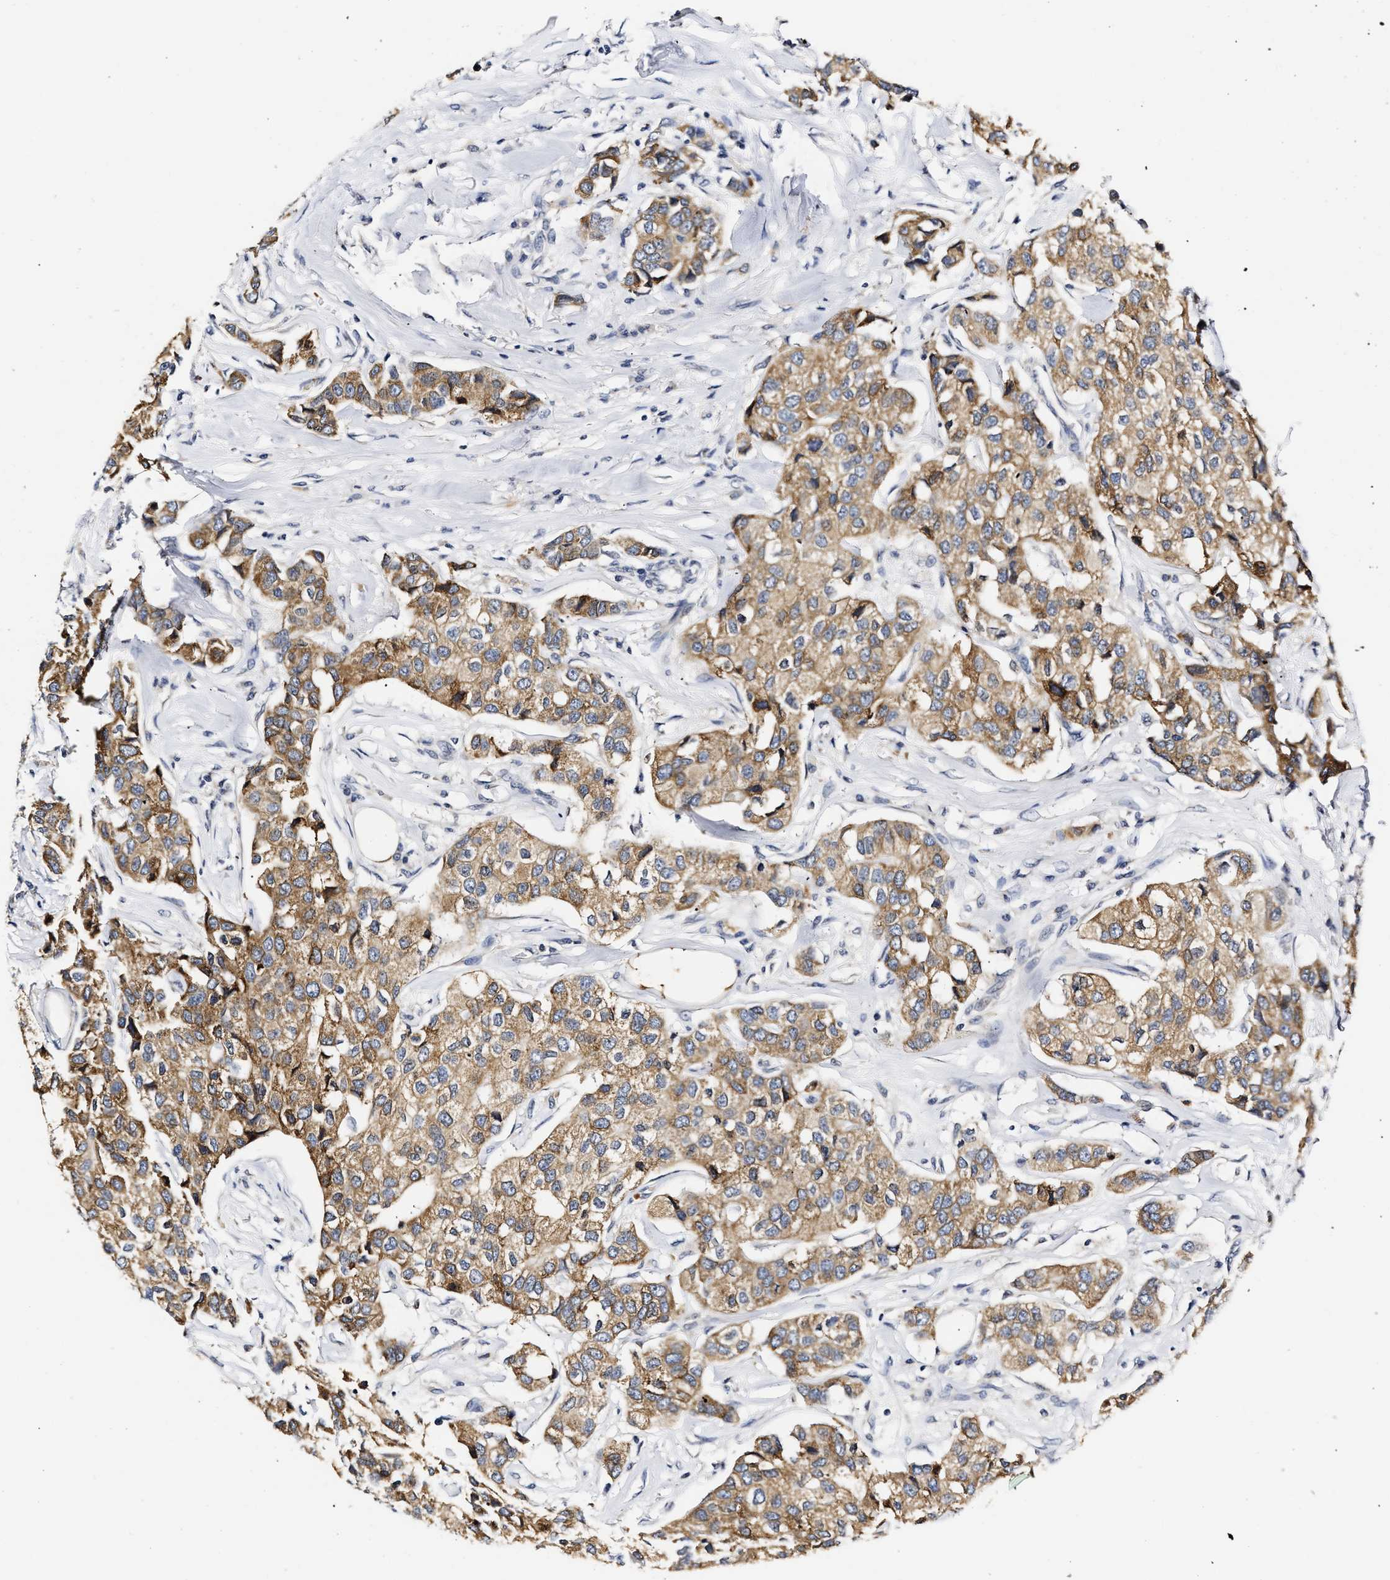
{"staining": {"intensity": "moderate", "quantity": ">75%", "location": "cytoplasmic/membranous"}, "tissue": "breast cancer", "cell_type": "Tumor cells", "image_type": "cancer", "snomed": [{"axis": "morphology", "description": "Duct carcinoma"}, {"axis": "topography", "description": "Breast"}], "caption": "About >75% of tumor cells in human breast cancer (intraductal carcinoma) display moderate cytoplasmic/membranous protein positivity as visualized by brown immunohistochemical staining.", "gene": "RINT1", "patient": {"sex": "female", "age": 80}}